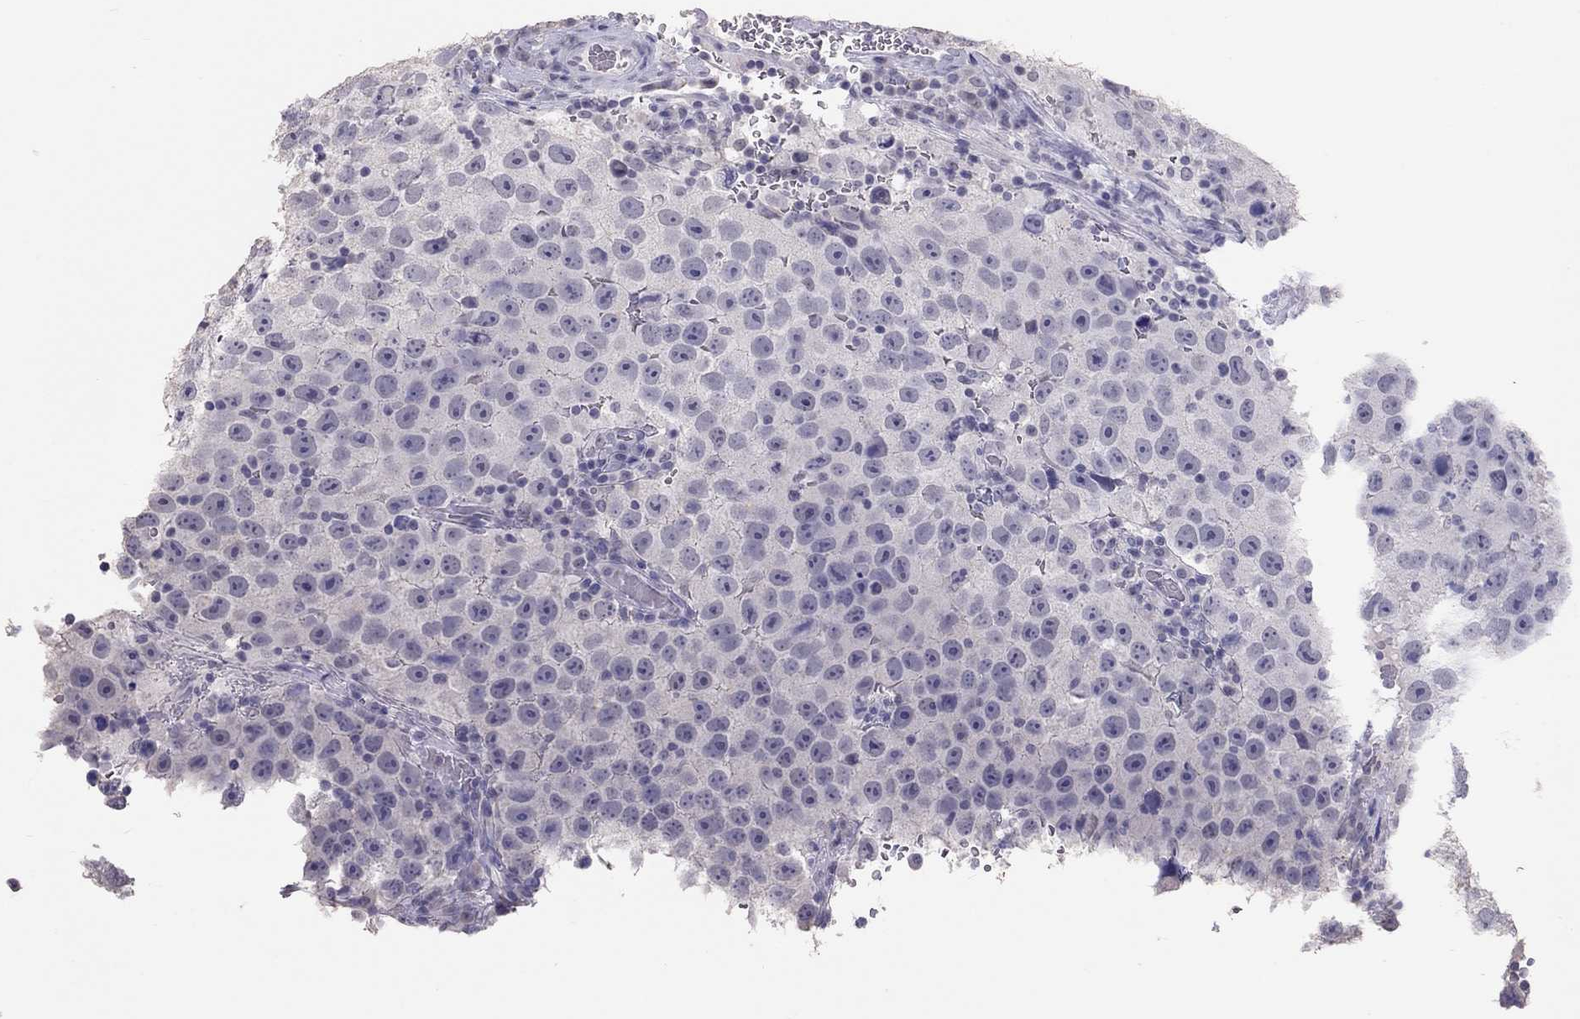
{"staining": {"intensity": "negative", "quantity": "none", "location": "none"}, "tissue": "testis cancer", "cell_type": "Tumor cells", "image_type": "cancer", "snomed": [{"axis": "morphology", "description": "Normal tissue, NOS"}, {"axis": "morphology", "description": "Seminoma, NOS"}, {"axis": "topography", "description": "Testis"}], "caption": "IHC histopathology image of neoplastic tissue: human testis cancer (seminoma) stained with DAB (3,3'-diaminobenzidine) shows no significant protein expression in tumor cells.", "gene": "PSMB11", "patient": {"sex": "male", "age": 31}}